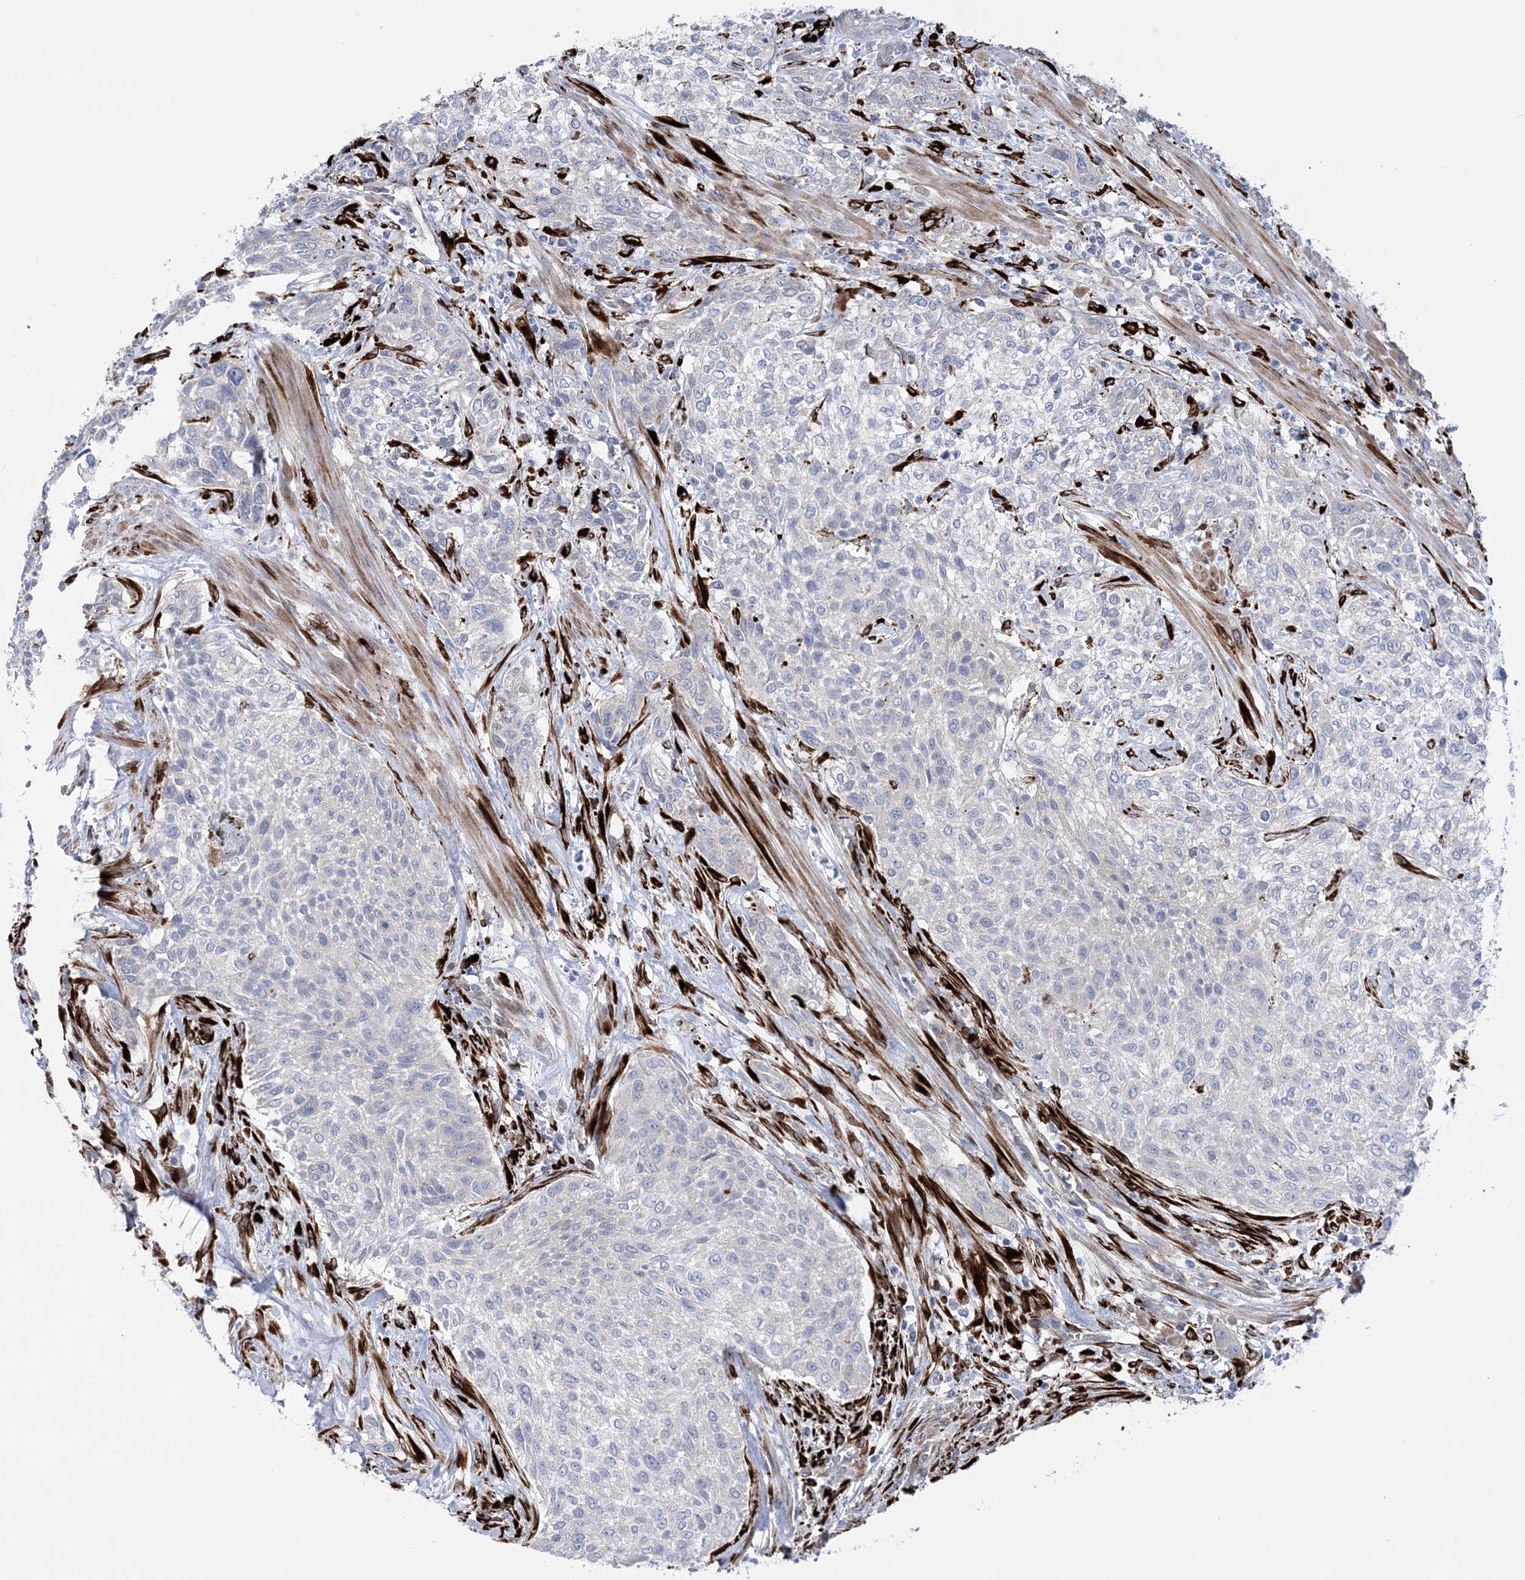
{"staining": {"intensity": "negative", "quantity": "none", "location": "none"}, "tissue": "urothelial cancer", "cell_type": "Tumor cells", "image_type": "cancer", "snomed": [{"axis": "morphology", "description": "Normal tissue, NOS"}, {"axis": "morphology", "description": "Urothelial carcinoma, NOS"}, {"axis": "topography", "description": "Urinary bladder"}, {"axis": "topography", "description": "Peripheral nerve tissue"}], "caption": "The image exhibits no staining of tumor cells in transitional cell carcinoma. Nuclei are stained in blue.", "gene": "RAB11FIP5", "patient": {"sex": "male", "age": 35}}